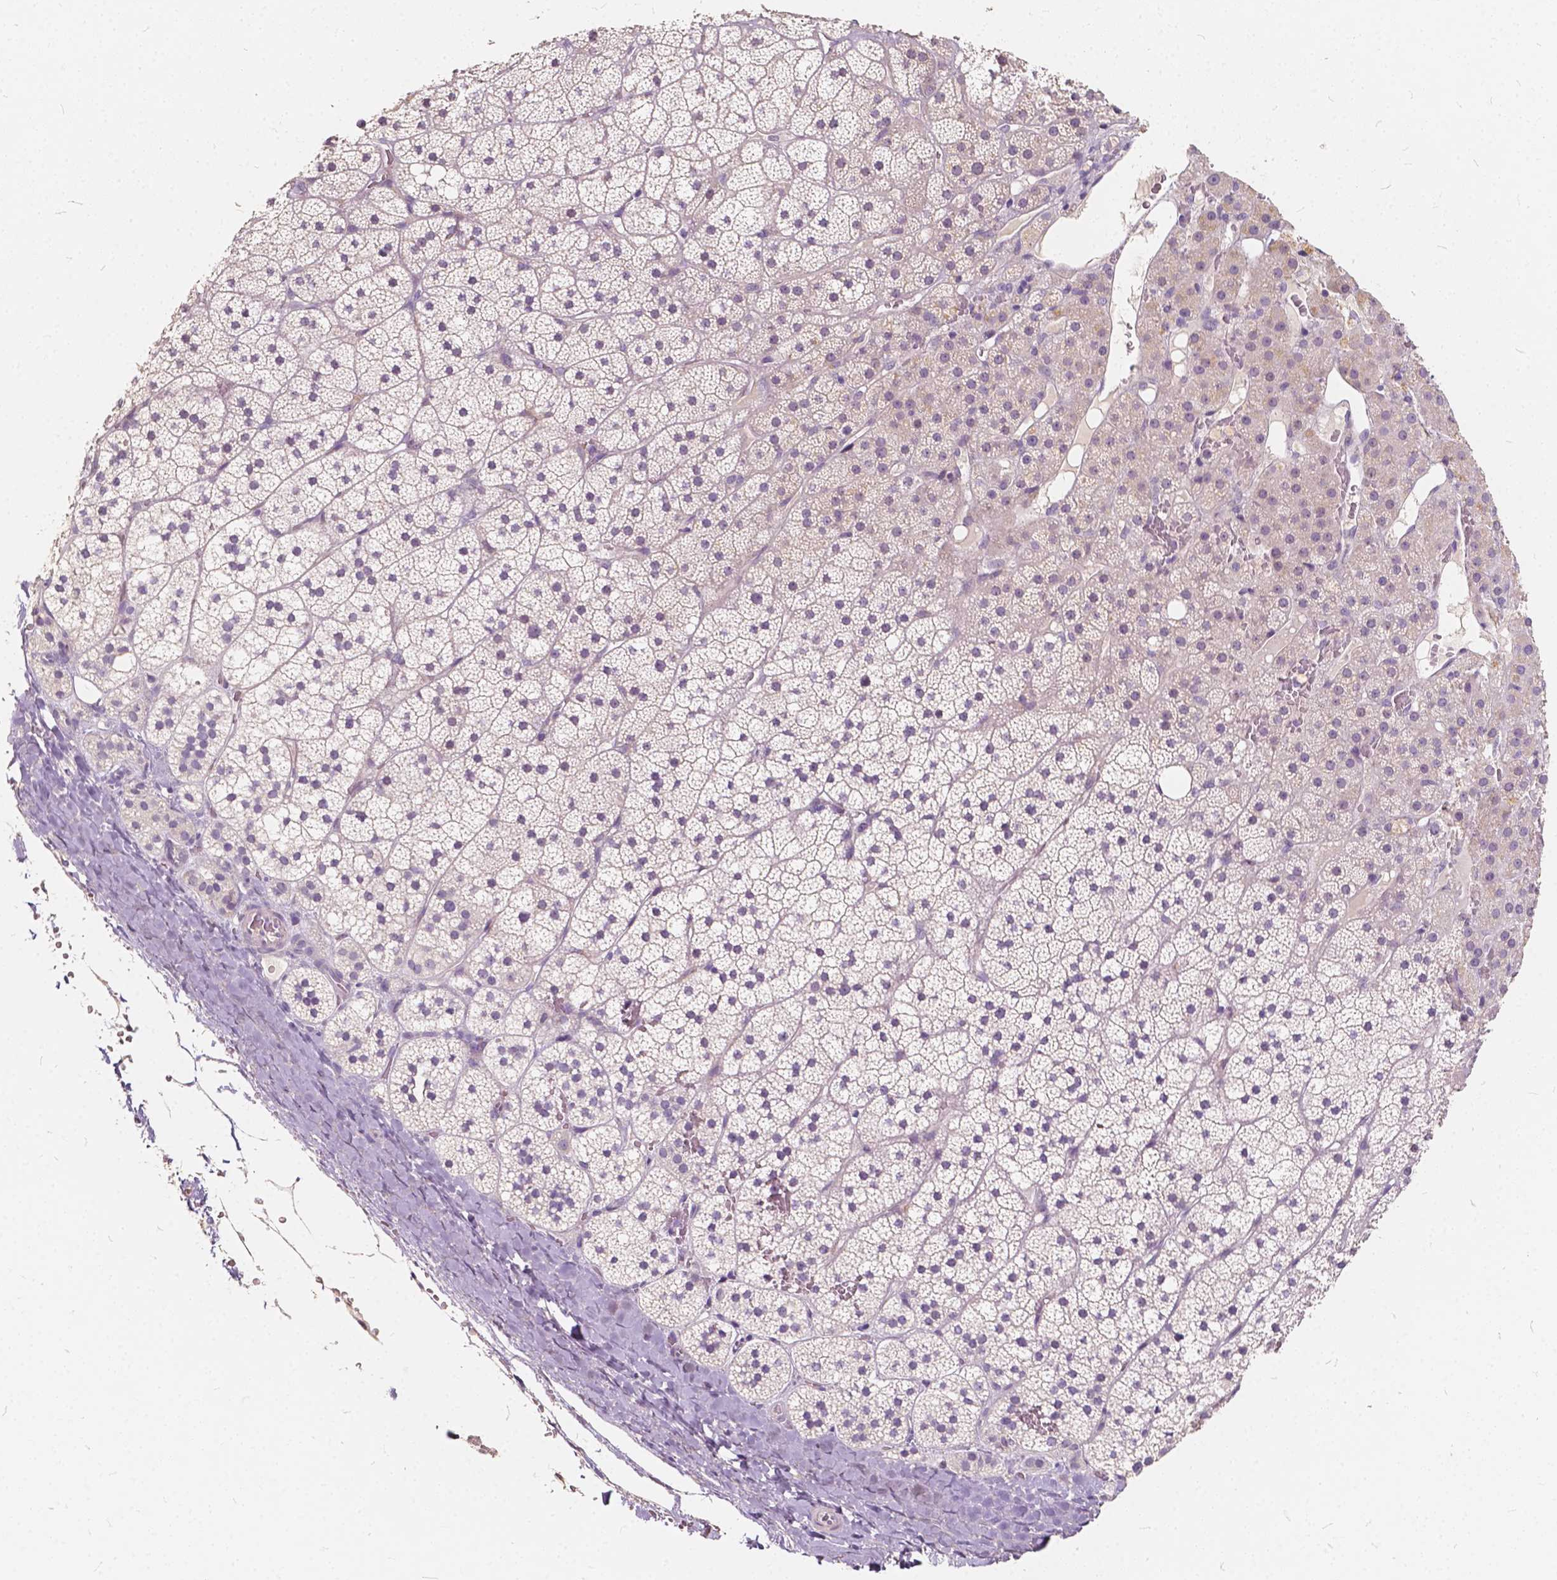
{"staining": {"intensity": "weak", "quantity": "<25%", "location": "cytoplasmic/membranous"}, "tissue": "adrenal gland", "cell_type": "Glandular cells", "image_type": "normal", "snomed": [{"axis": "morphology", "description": "Normal tissue, NOS"}, {"axis": "topography", "description": "Adrenal gland"}], "caption": "Photomicrograph shows no protein staining in glandular cells of benign adrenal gland.", "gene": "SLC7A8", "patient": {"sex": "male", "age": 53}}